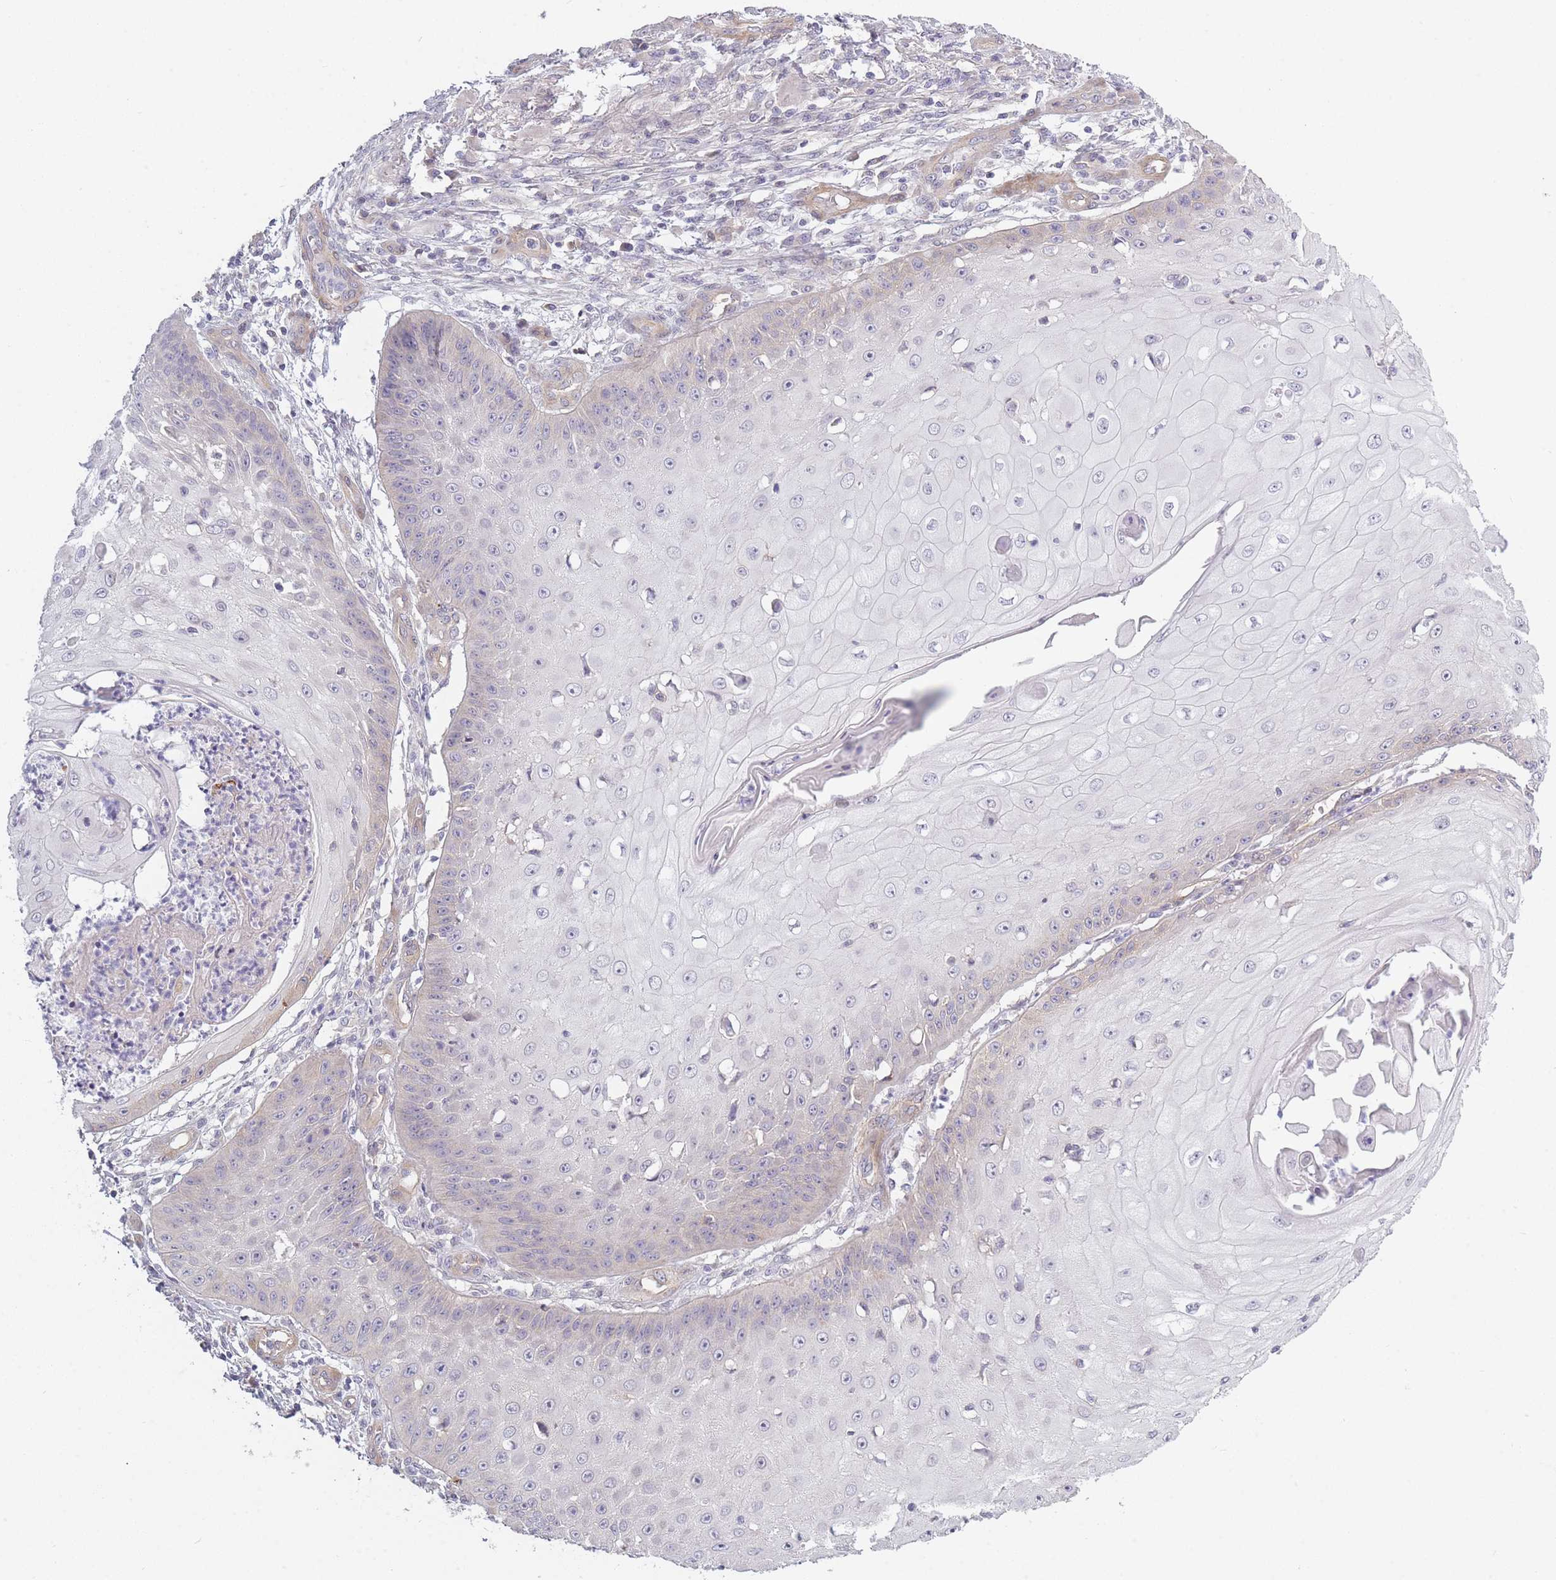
{"staining": {"intensity": "negative", "quantity": "none", "location": "none"}, "tissue": "skin cancer", "cell_type": "Tumor cells", "image_type": "cancer", "snomed": [{"axis": "morphology", "description": "Squamous cell carcinoma, NOS"}, {"axis": "topography", "description": "Skin"}], "caption": "There is no significant positivity in tumor cells of squamous cell carcinoma (skin).", "gene": "SLC7A6", "patient": {"sex": "male", "age": 70}}